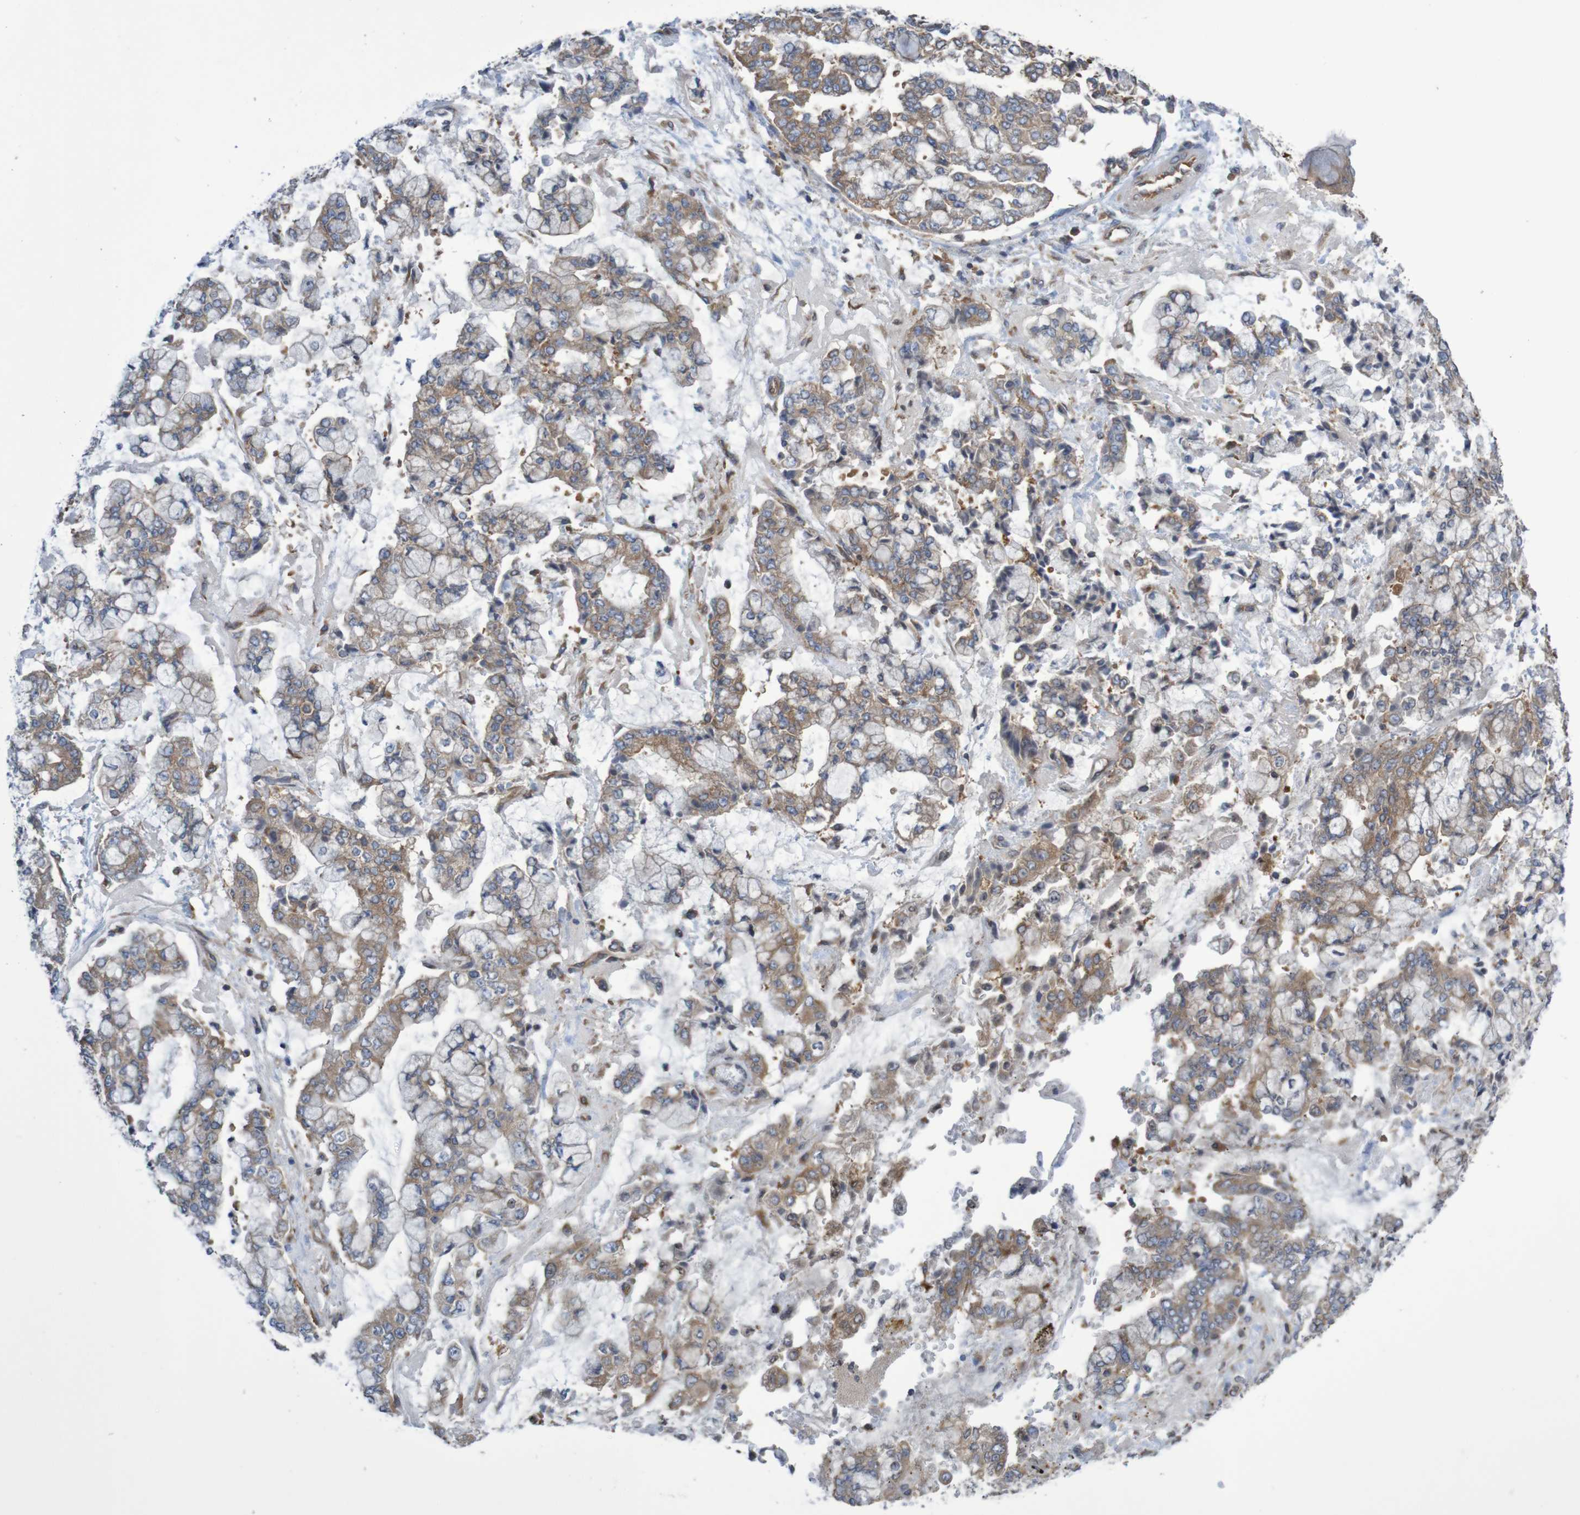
{"staining": {"intensity": "moderate", "quantity": "25%-75%", "location": "cytoplasmic/membranous"}, "tissue": "stomach cancer", "cell_type": "Tumor cells", "image_type": "cancer", "snomed": [{"axis": "morphology", "description": "Adenocarcinoma, NOS"}, {"axis": "topography", "description": "Stomach"}], "caption": "DAB (3,3'-diaminobenzidine) immunohistochemical staining of human stomach cancer (adenocarcinoma) shows moderate cytoplasmic/membranous protein staining in about 25%-75% of tumor cells.", "gene": "LRRC47", "patient": {"sex": "male", "age": 76}}